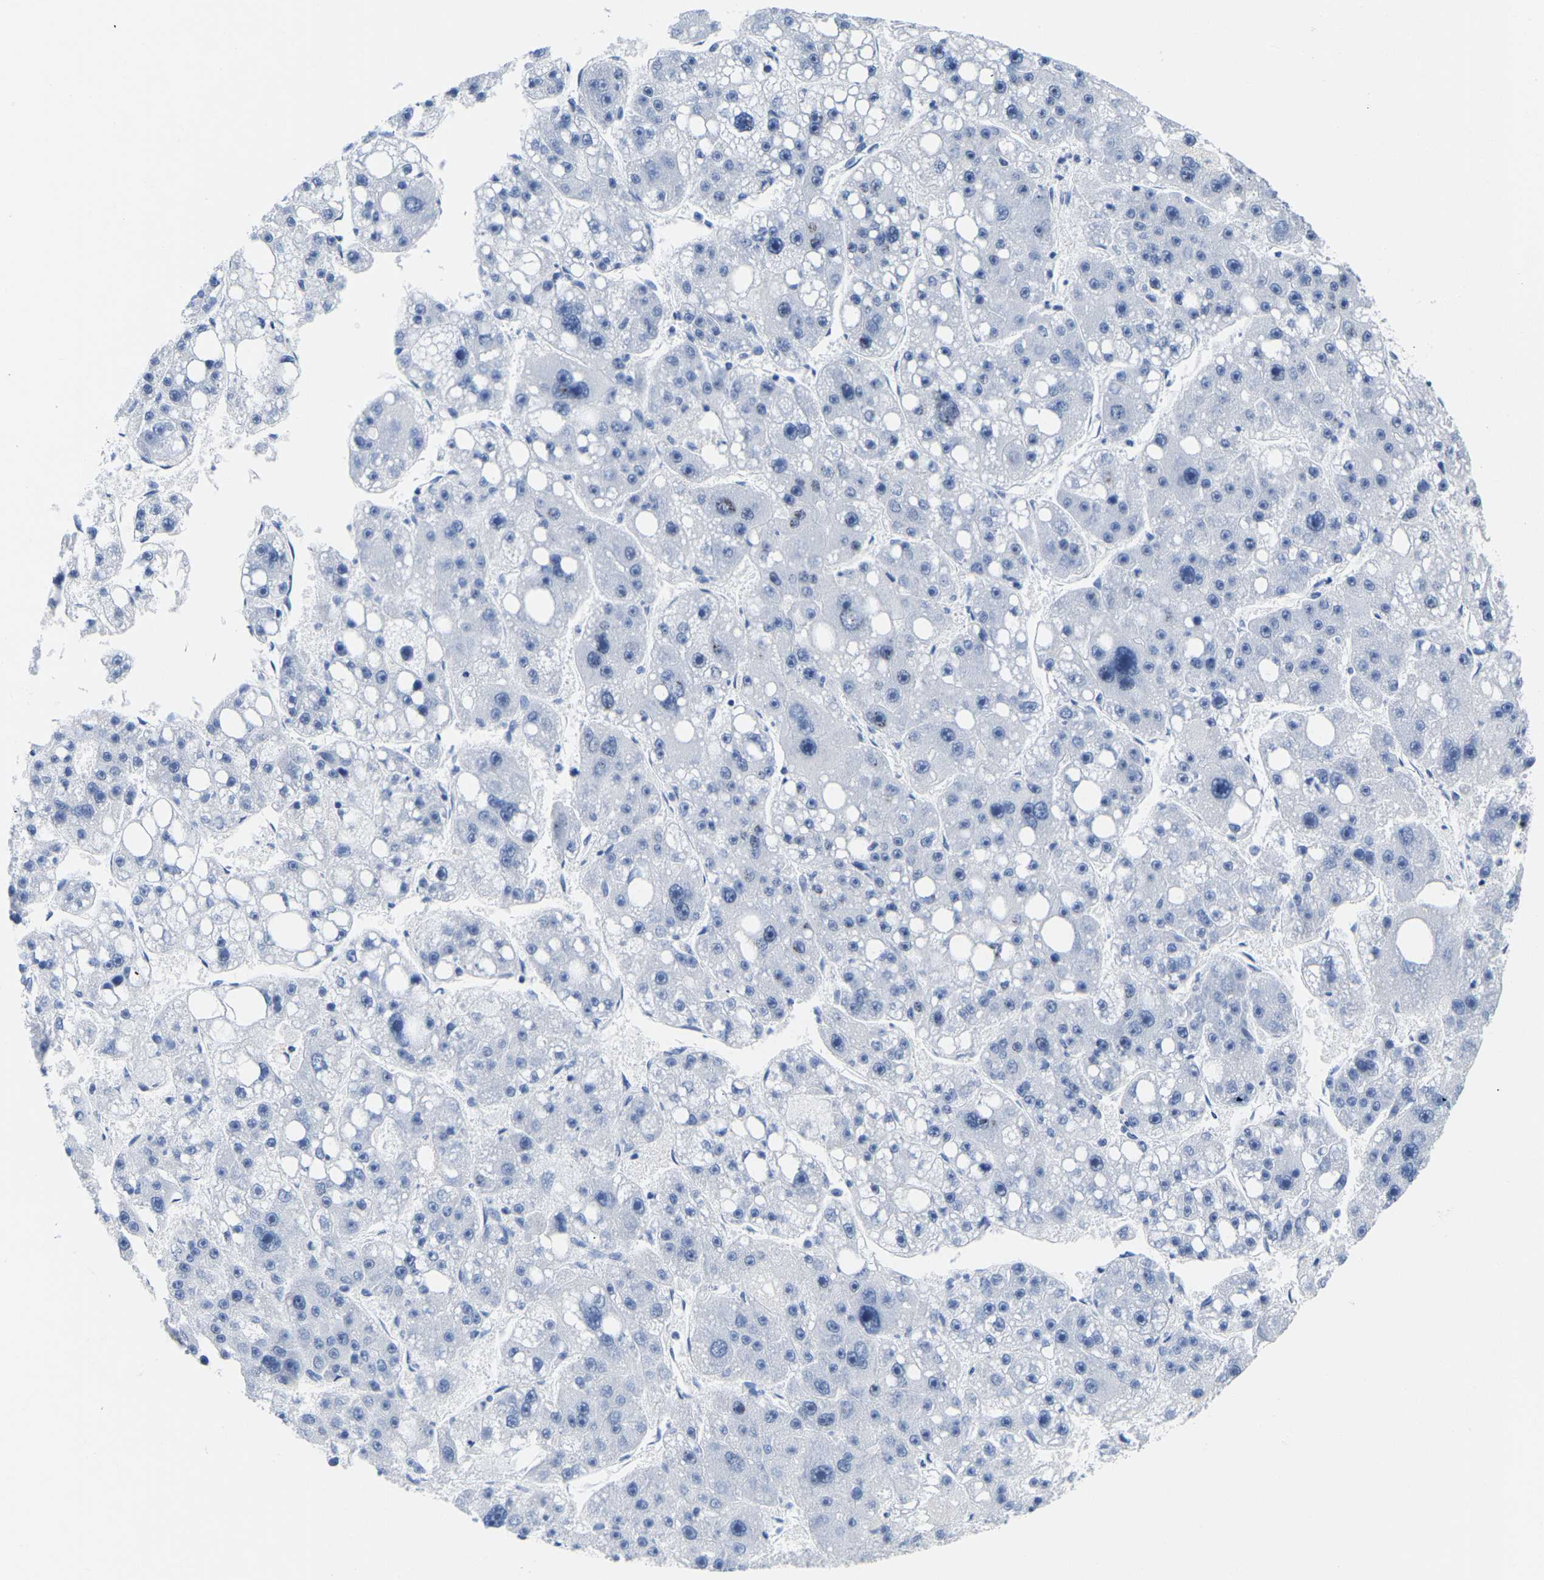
{"staining": {"intensity": "negative", "quantity": "none", "location": "none"}, "tissue": "liver cancer", "cell_type": "Tumor cells", "image_type": "cancer", "snomed": [{"axis": "morphology", "description": "Carcinoma, Hepatocellular, NOS"}, {"axis": "topography", "description": "Liver"}], "caption": "Histopathology image shows no significant protein expression in tumor cells of liver hepatocellular carcinoma.", "gene": "UPK3A", "patient": {"sex": "female", "age": 61}}